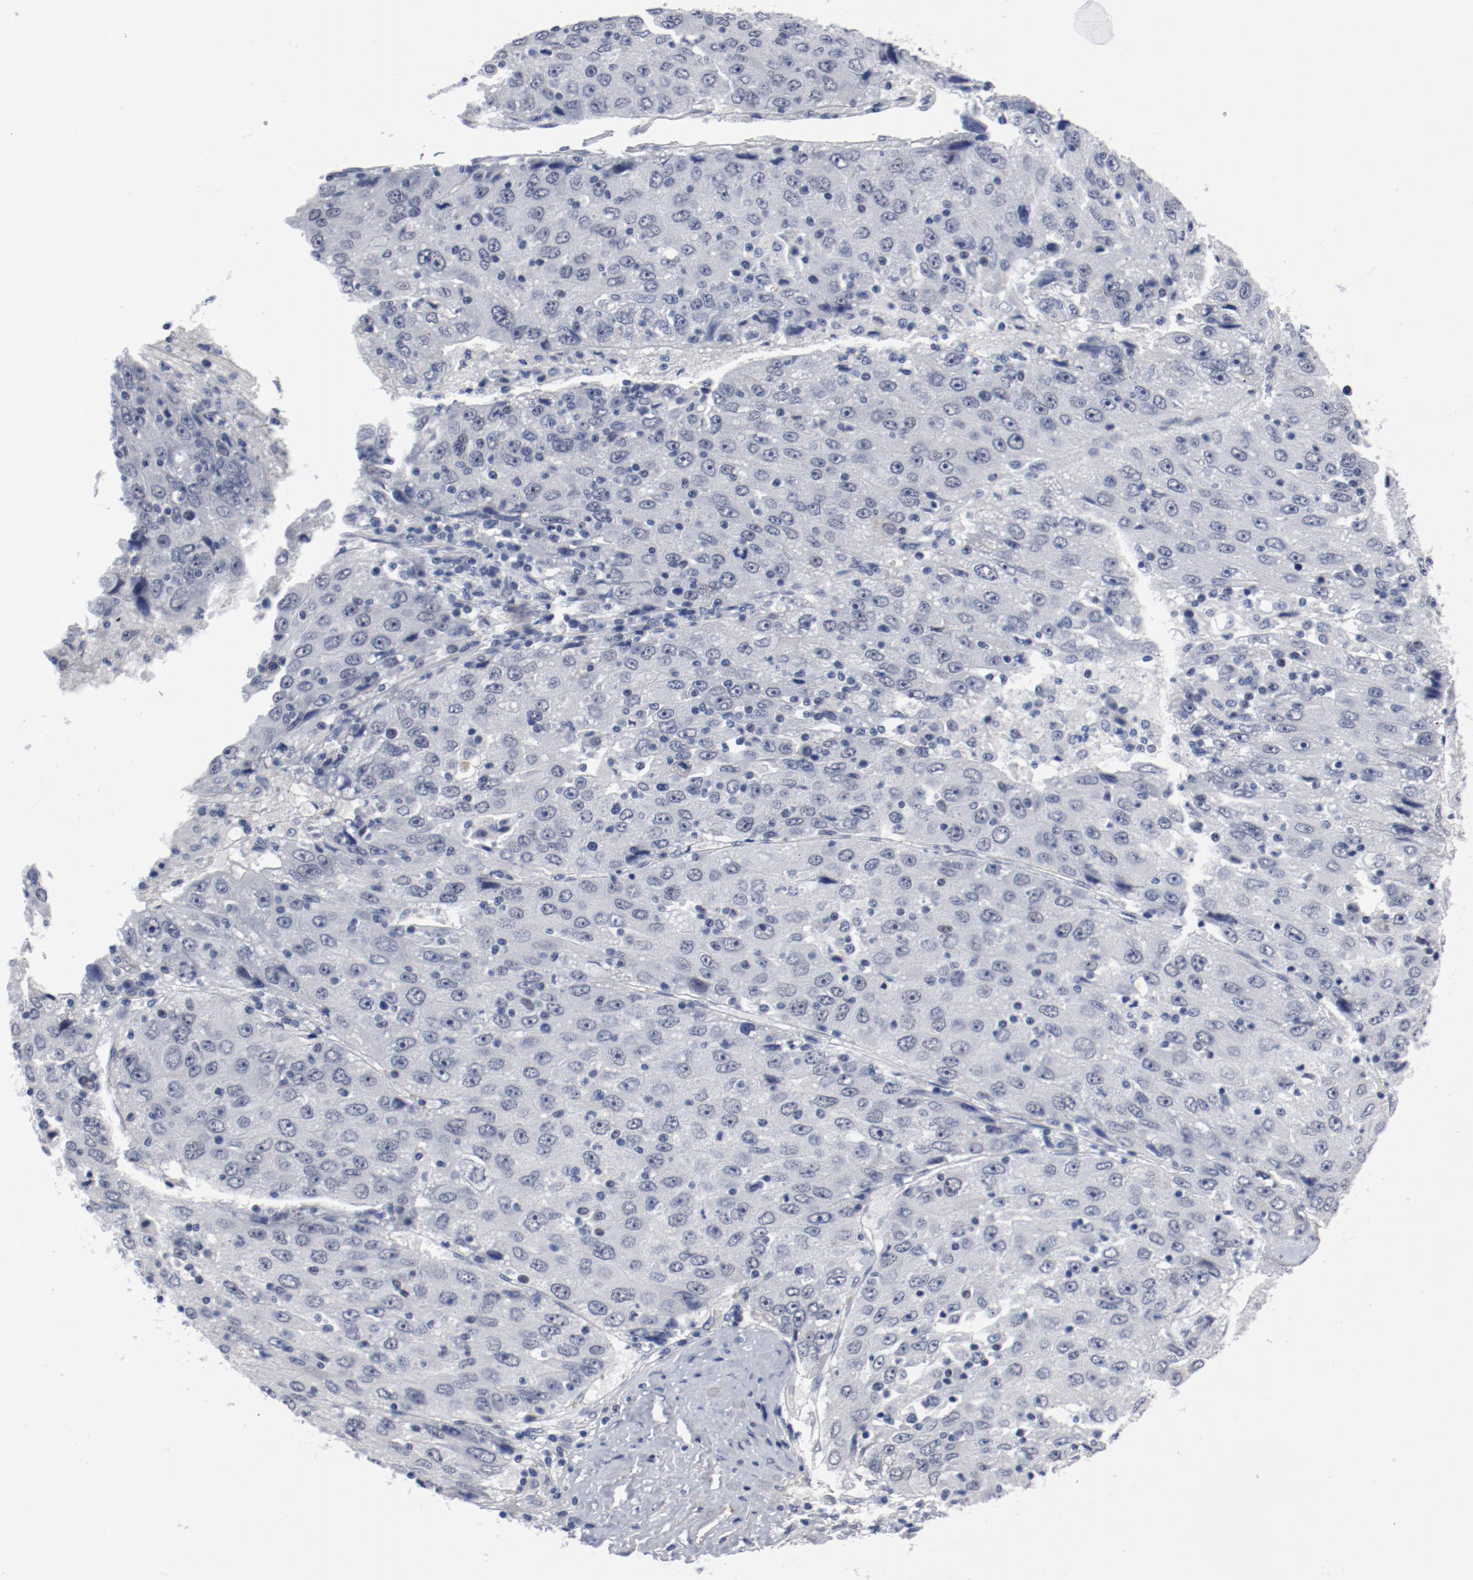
{"staining": {"intensity": "negative", "quantity": "none", "location": "none"}, "tissue": "liver cancer", "cell_type": "Tumor cells", "image_type": "cancer", "snomed": [{"axis": "morphology", "description": "Carcinoma, Hepatocellular, NOS"}, {"axis": "topography", "description": "Liver"}], "caption": "An immunohistochemistry (IHC) image of liver hepatocellular carcinoma is shown. There is no staining in tumor cells of liver hepatocellular carcinoma.", "gene": "ANKLE2", "patient": {"sex": "male", "age": 49}}